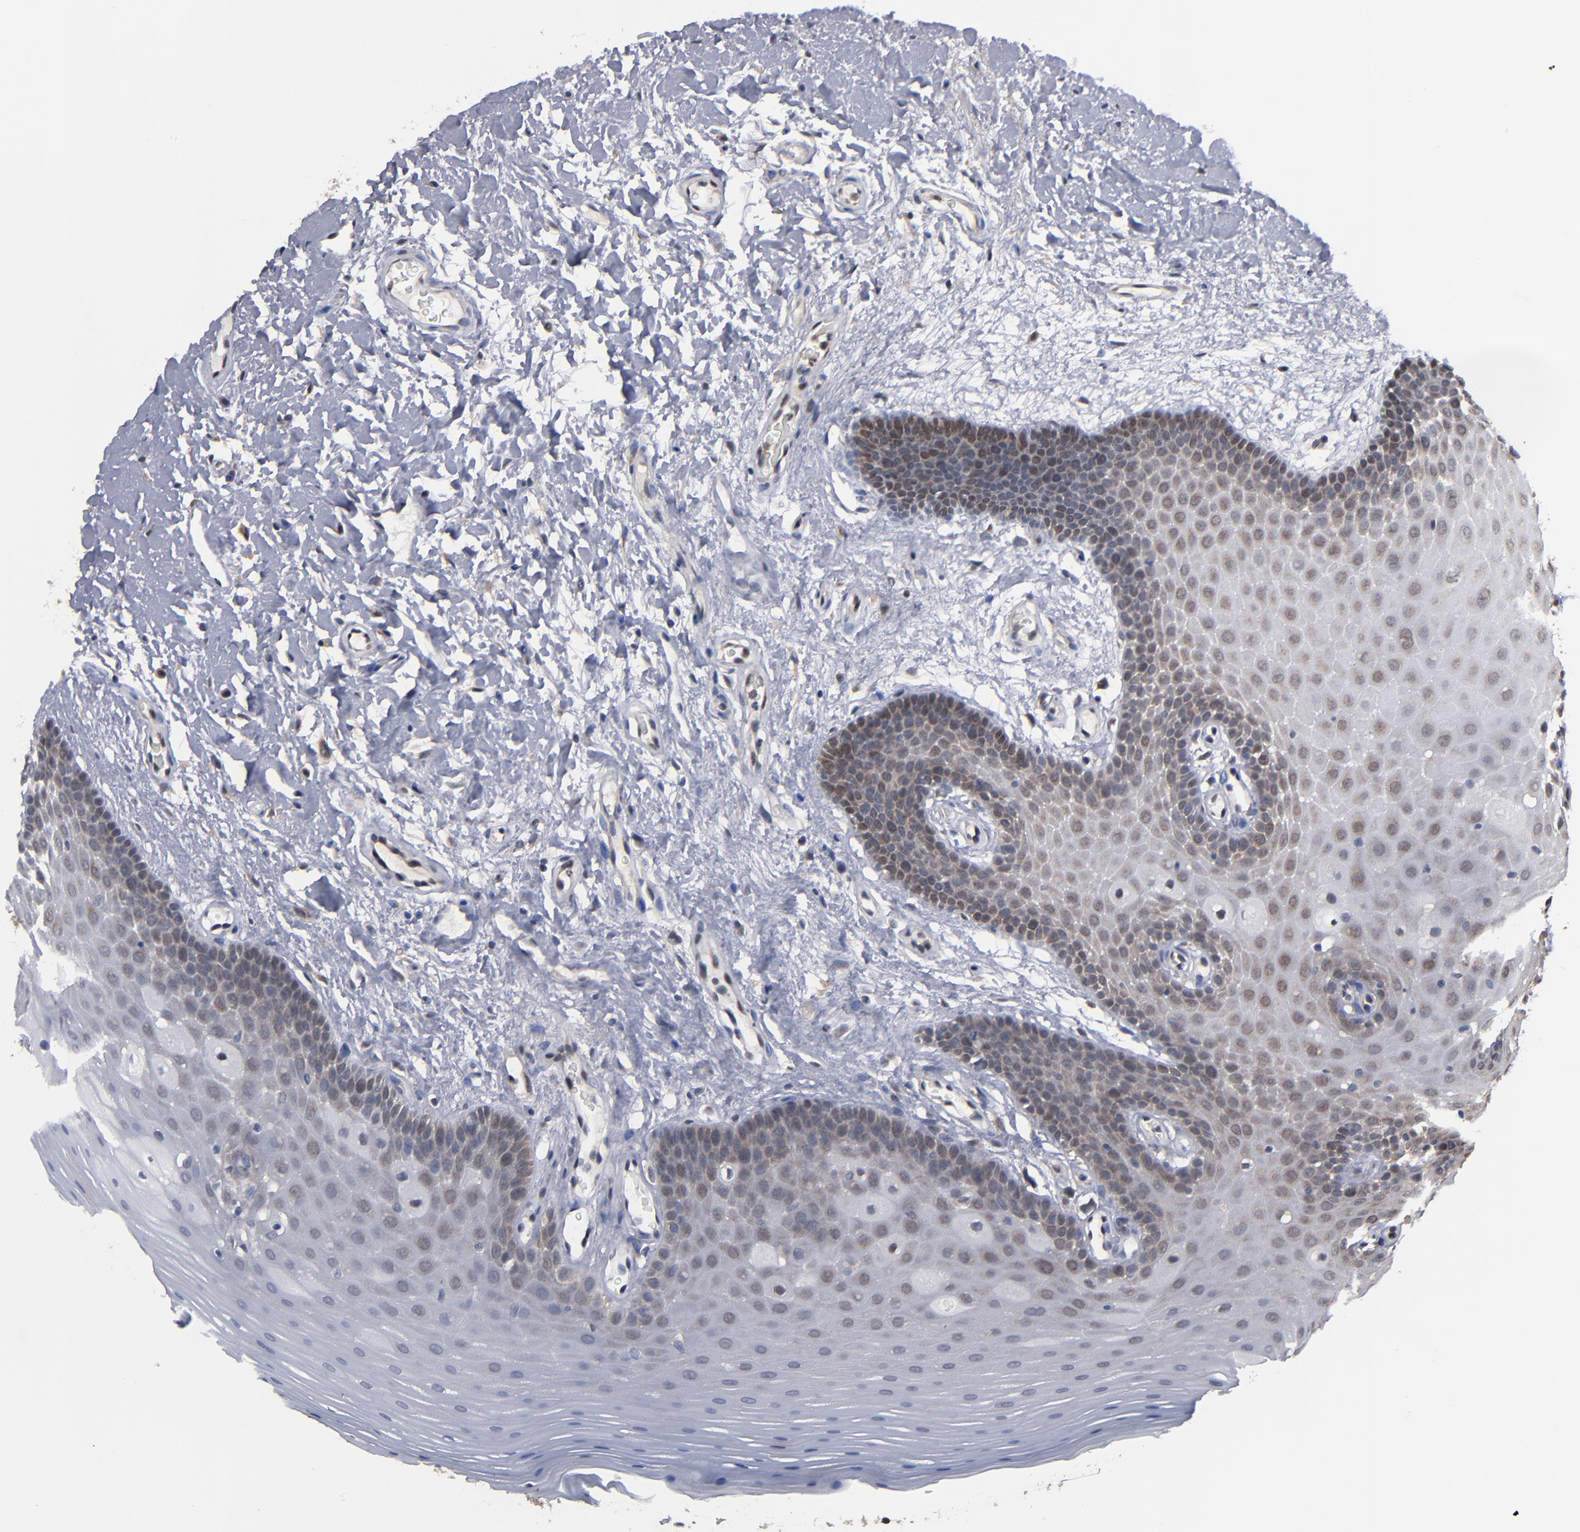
{"staining": {"intensity": "moderate", "quantity": "<25%", "location": "cytoplasmic/membranous"}, "tissue": "oral mucosa", "cell_type": "Squamous epithelial cells", "image_type": "normal", "snomed": [{"axis": "morphology", "description": "Normal tissue, NOS"}, {"axis": "morphology", "description": "Squamous cell carcinoma, NOS"}, {"axis": "topography", "description": "Skeletal muscle"}, {"axis": "topography", "description": "Oral tissue"}, {"axis": "topography", "description": "Head-Neck"}], "caption": "A histopathology image showing moderate cytoplasmic/membranous staining in about <25% of squamous epithelial cells in normal oral mucosa, as visualized by brown immunohistochemical staining.", "gene": "ALG13", "patient": {"sex": "male", "age": 71}}